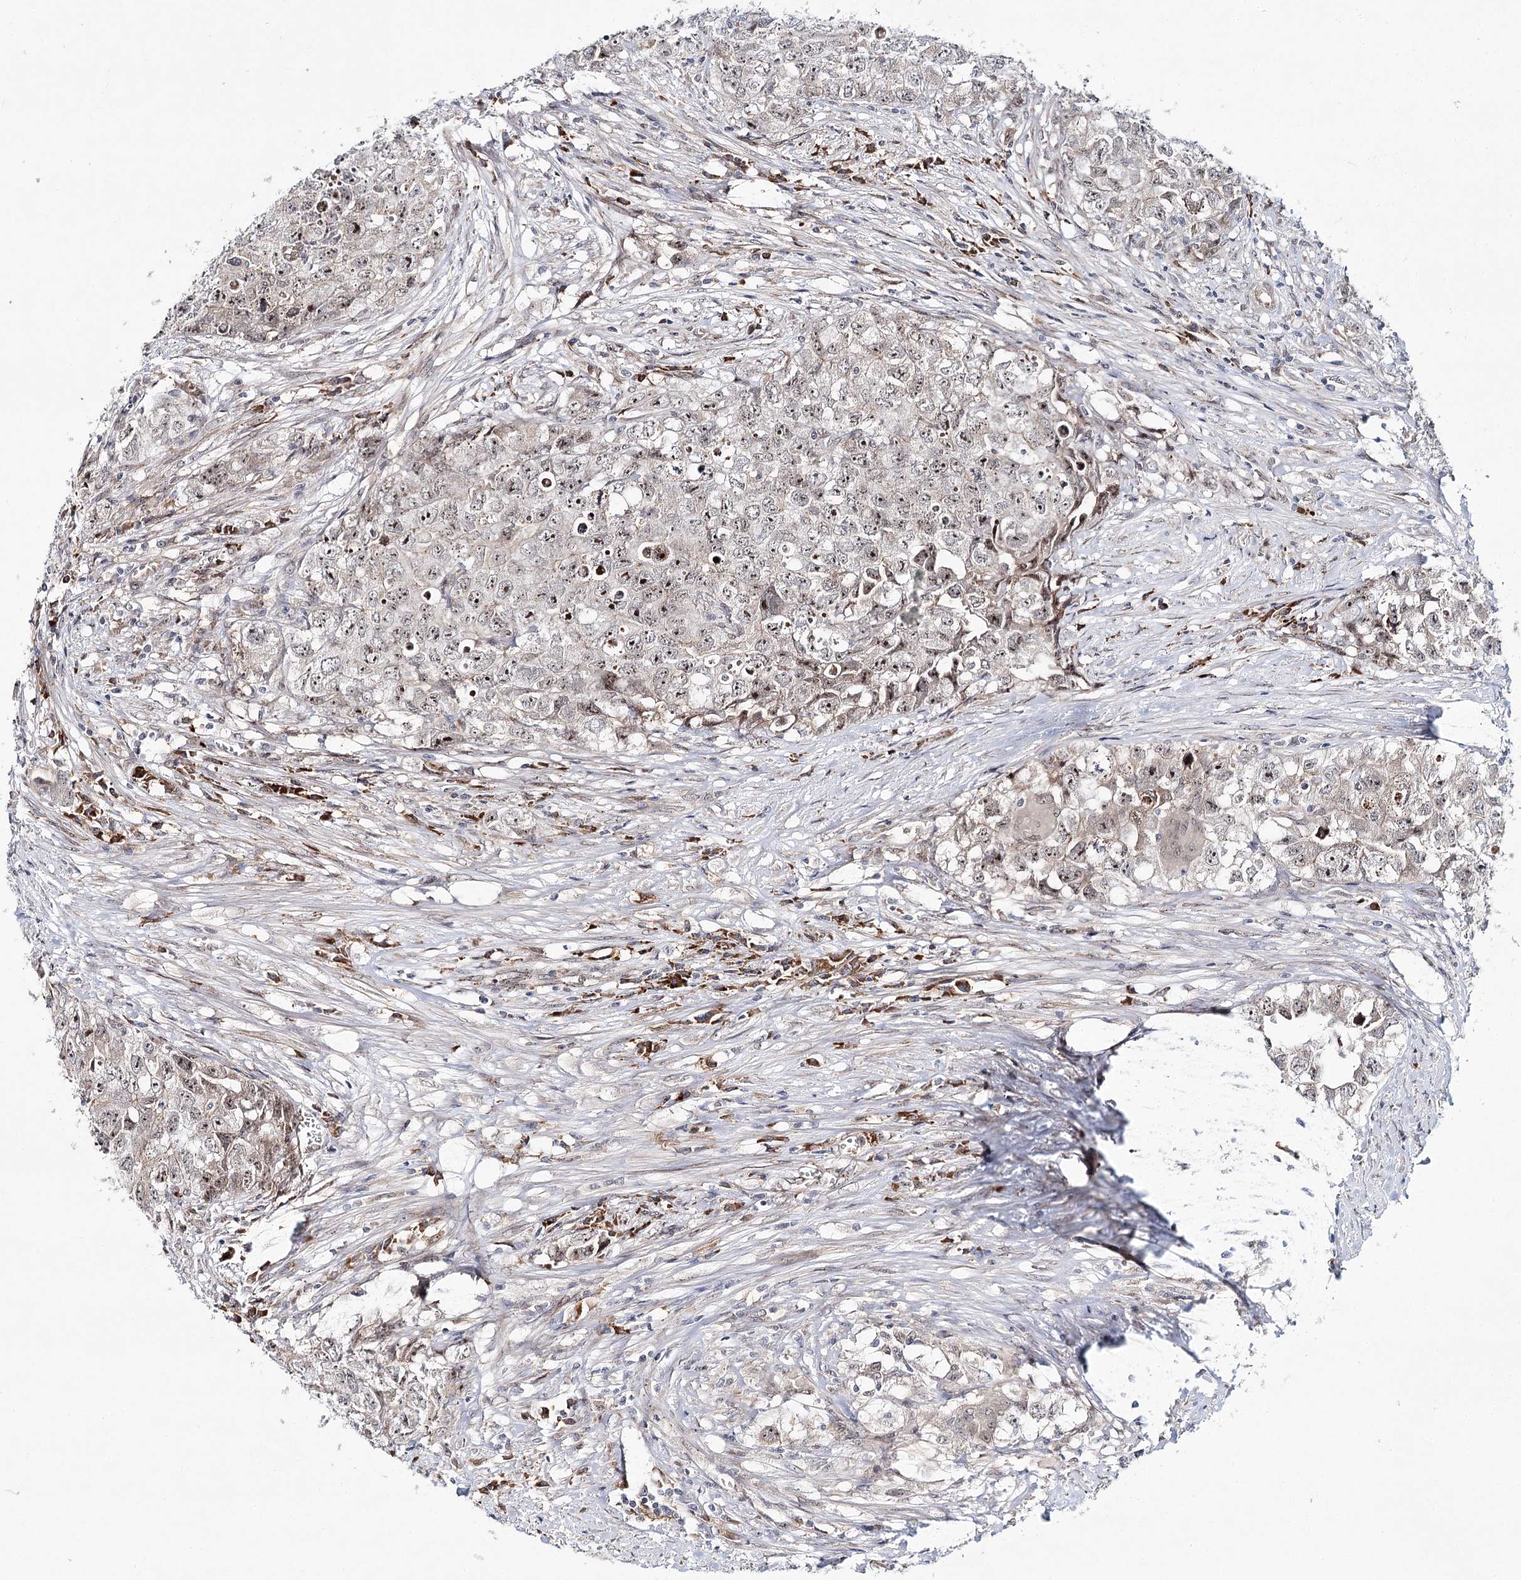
{"staining": {"intensity": "moderate", "quantity": "<25%", "location": "nuclear"}, "tissue": "testis cancer", "cell_type": "Tumor cells", "image_type": "cancer", "snomed": [{"axis": "morphology", "description": "Seminoma, NOS"}, {"axis": "morphology", "description": "Carcinoma, Embryonal, NOS"}, {"axis": "topography", "description": "Testis"}], "caption": "About <25% of tumor cells in human seminoma (testis) reveal moderate nuclear protein staining as visualized by brown immunohistochemical staining.", "gene": "WDR36", "patient": {"sex": "male", "age": 43}}